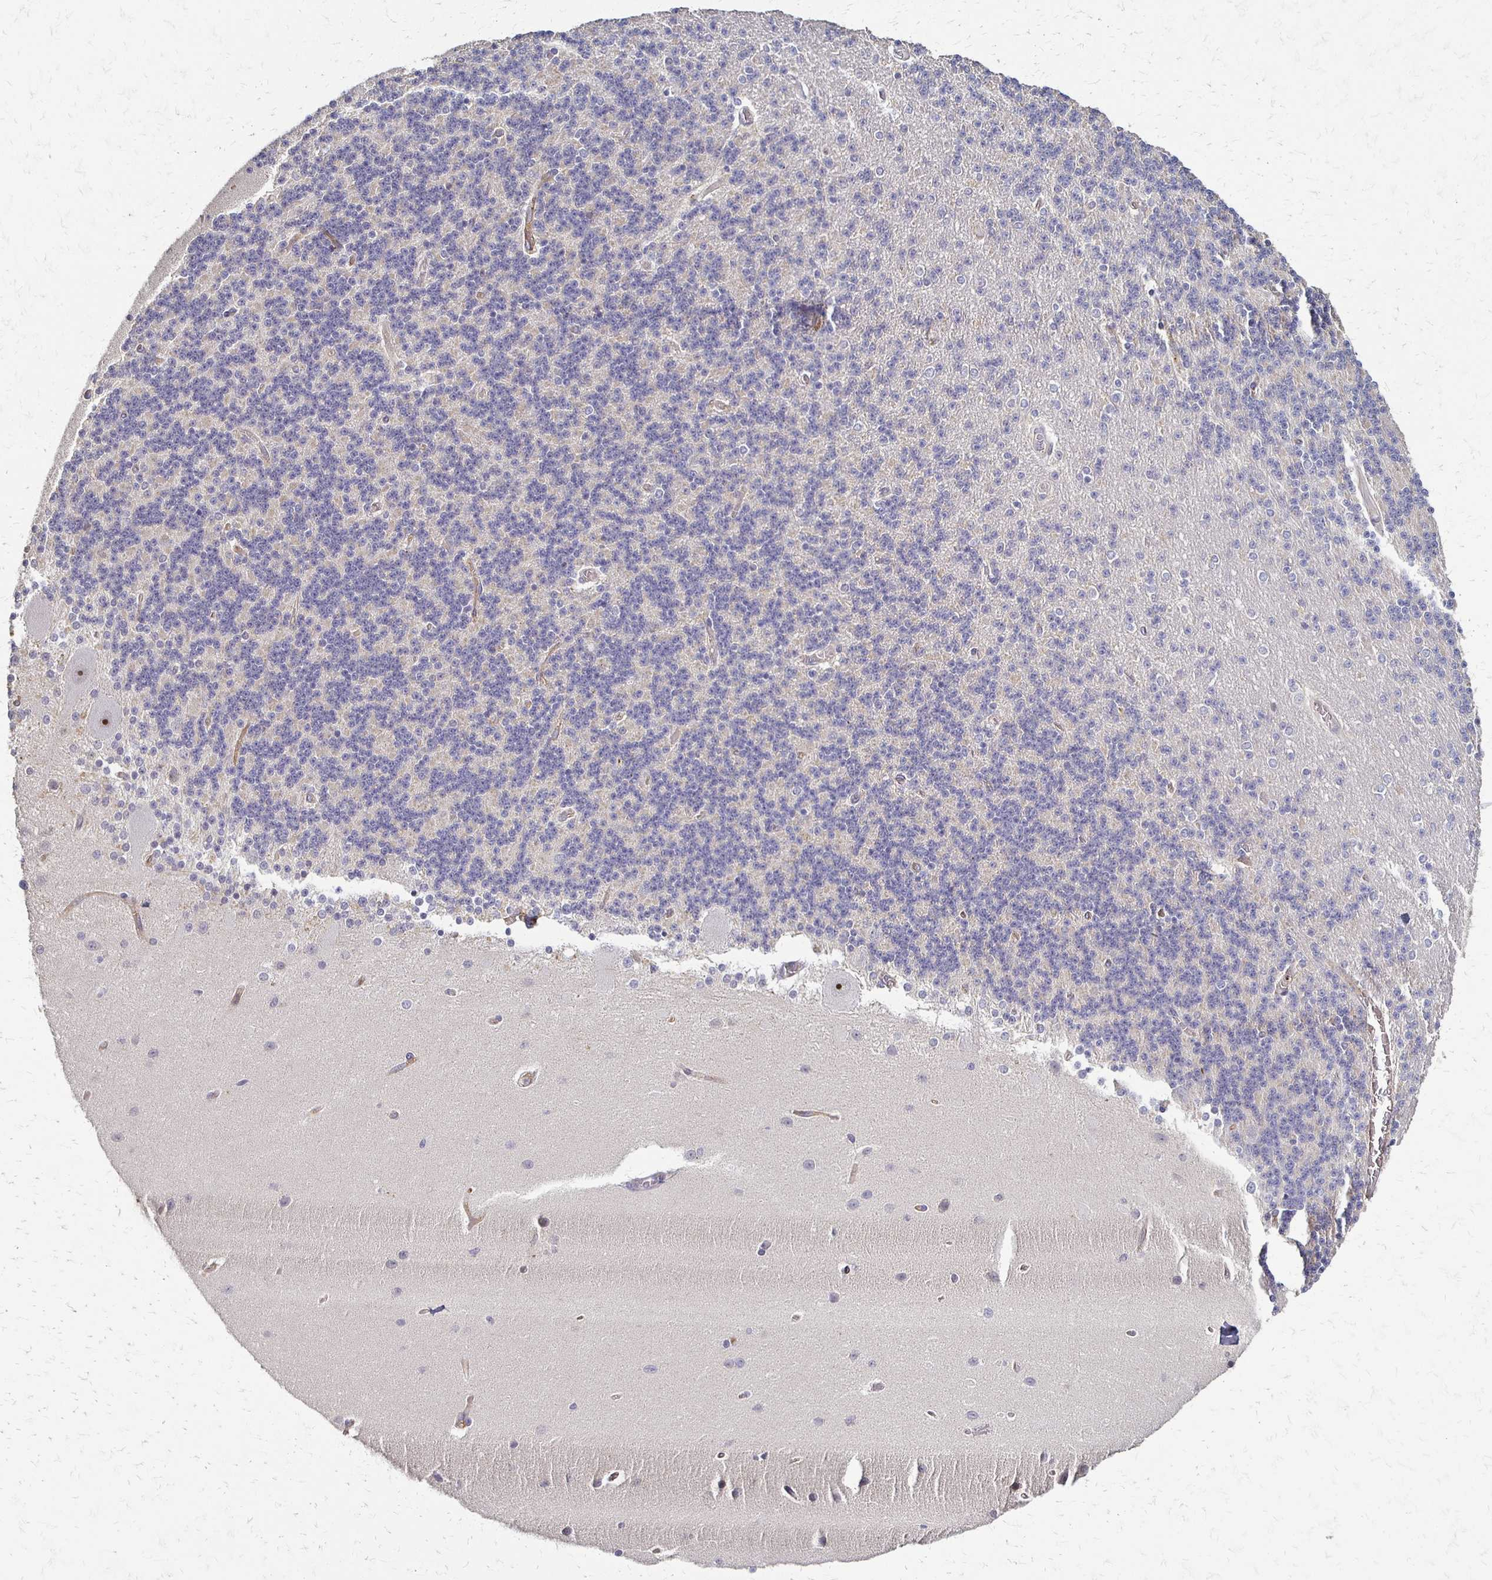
{"staining": {"intensity": "negative", "quantity": "none", "location": "none"}, "tissue": "cerebellum", "cell_type": "Cells in granular layer", "image_type": "normal", "snomed": [{"axis": "morphology", "description": "Normal tissue, NOS"}, {"axis": "topography", "description": "Cerebellum"}], "caption": "This is an immunohistochemistry (IHC) micrograph of unremarkable cerebellum. There is no staining in cells in granular layer.", "gene": "SLC9A9", "patient": {"sex": "female", "age": 54}}